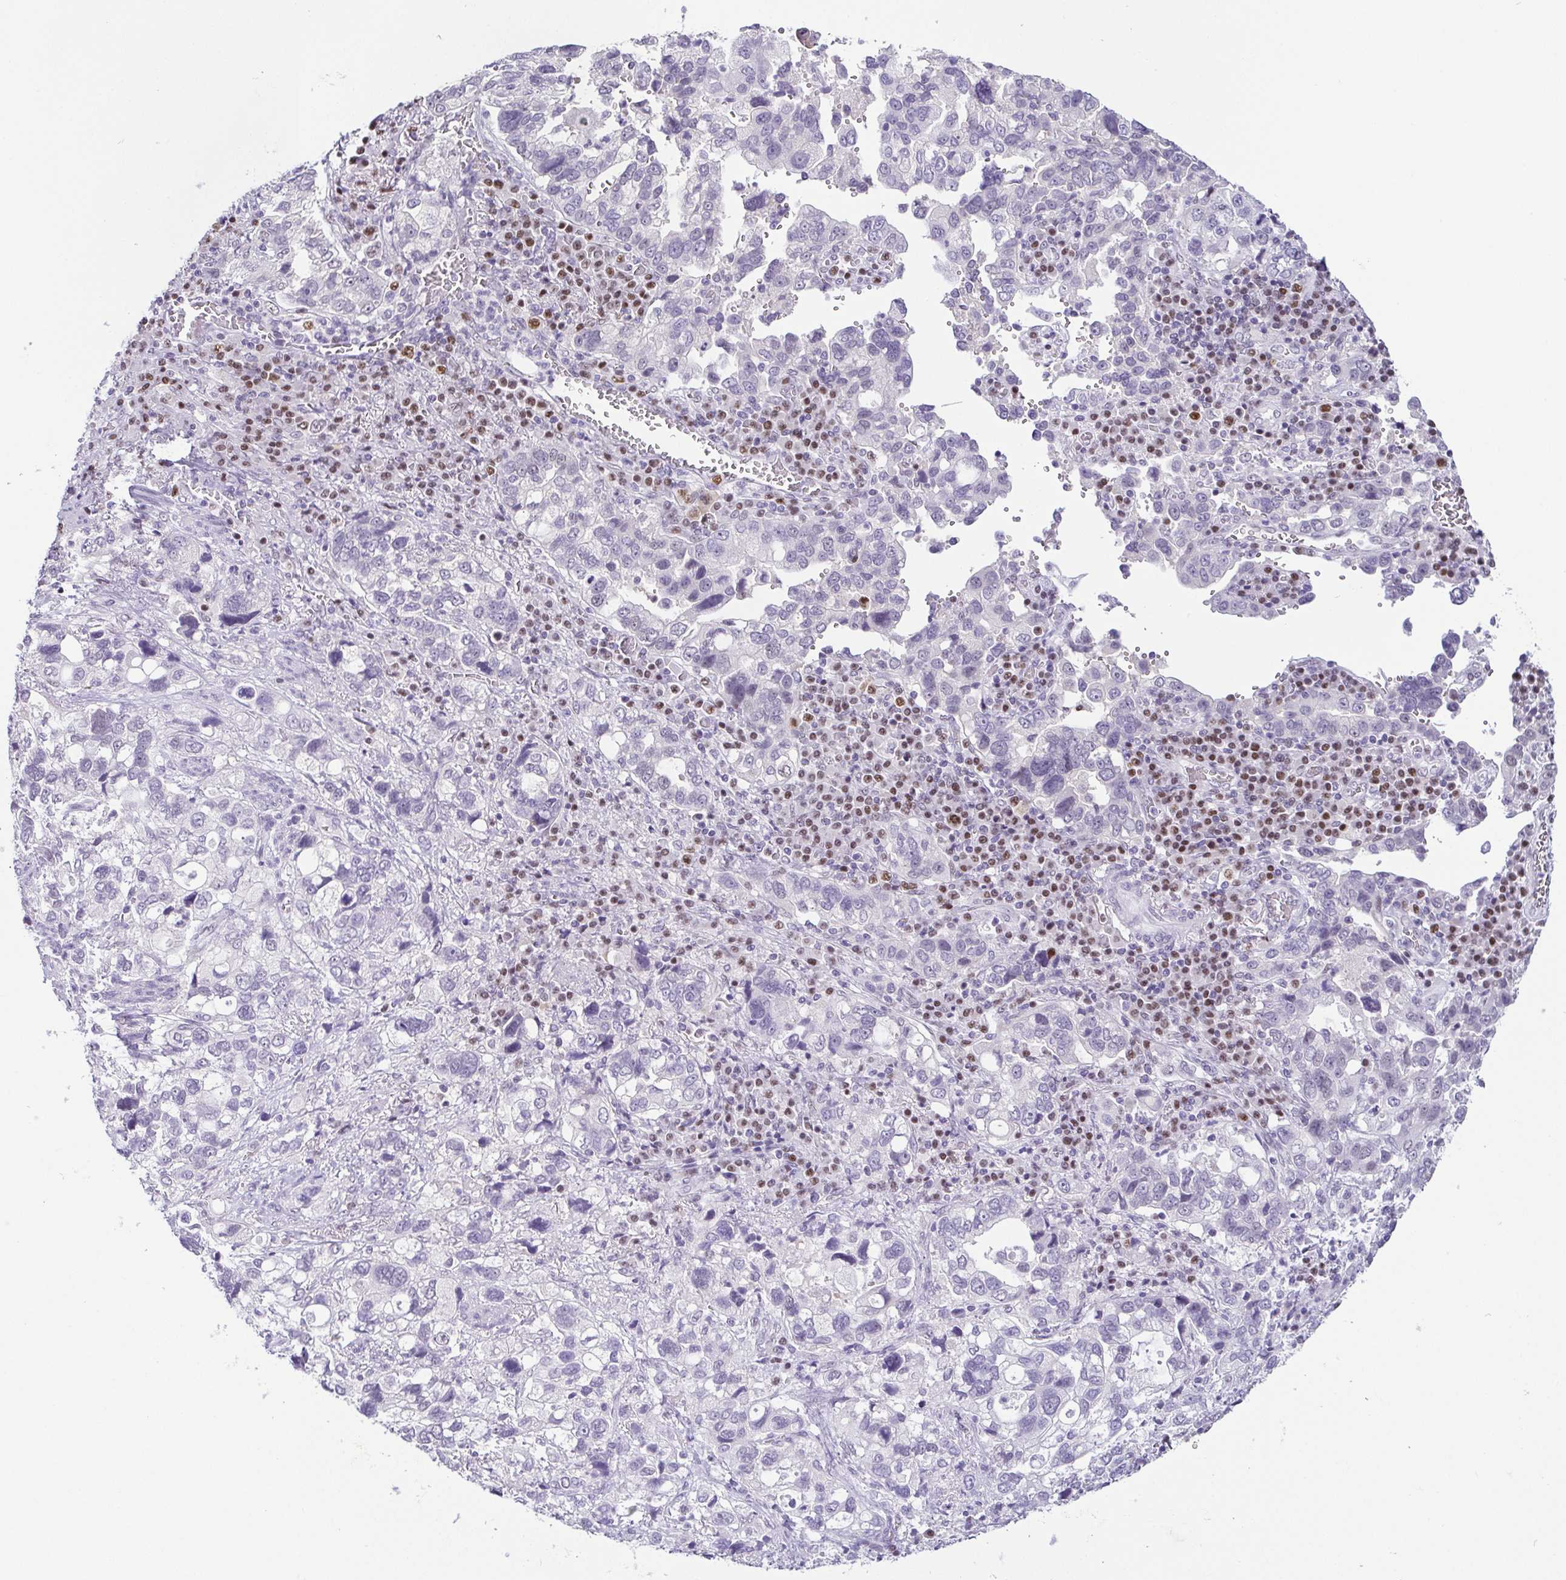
{"staining": {"intensity": "negative", "quantity": "none", "location": "none"}, "tissue": "stomach cancer", "cell_type": "Tumor cells", "image_type": "cancer", "snomed": [{"axis": "morphology", "description": "Adenocarcinoma, NOS"}, {"axis": "topography", "description": "Stomach, upper"}], "caption": "Human adenocarcinoma (stomach) stained for a protein using immunohistochemistry displays no expression in tumor cells.", "gene": "TCF3", "patient": {"sex": "female", "age": 81}}